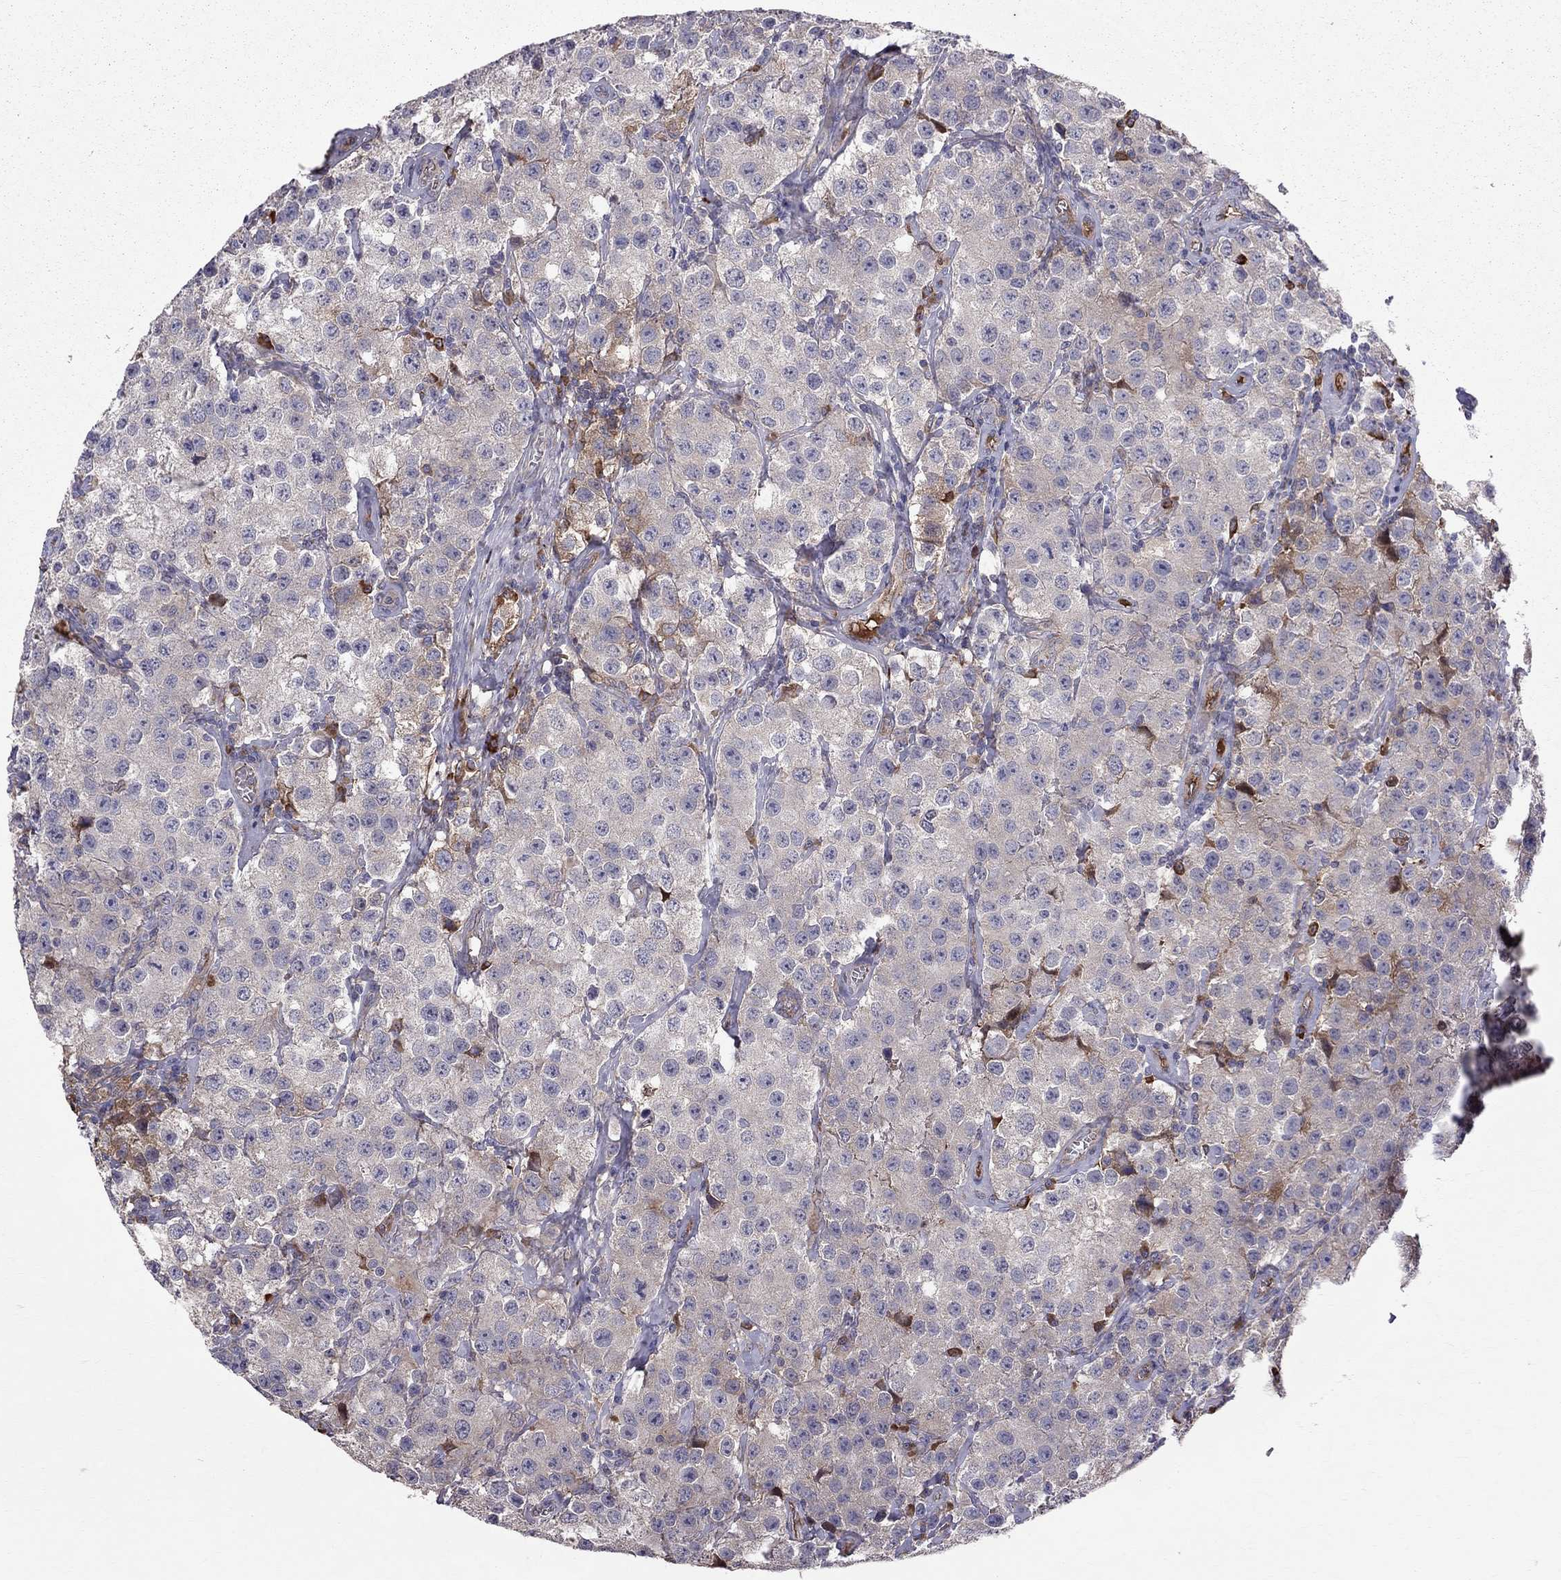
{"staining": {"intensity": "weak", "quantity": "<25%", "location": "cytoplasmic/membranous"}, "tissue": "testis cancer", "cell_type": "Tumor cells", "image_type": "cancer", "snomed": [{"axis": "morphology", "description": "Seminoma, NOS"}, {"axis": "topography", "description": "Testis"}], "caption": "Tumor cells show no significant positivity in seminoma (testis). Brightfield microscopy of IHC stained with DAB (3,3'-diaminobenzidine) (brown) and hematoxylin (blue), captured at high magnification.", "gene": "PIK3CG", "patient": {"sex": "male", "age": 52}}